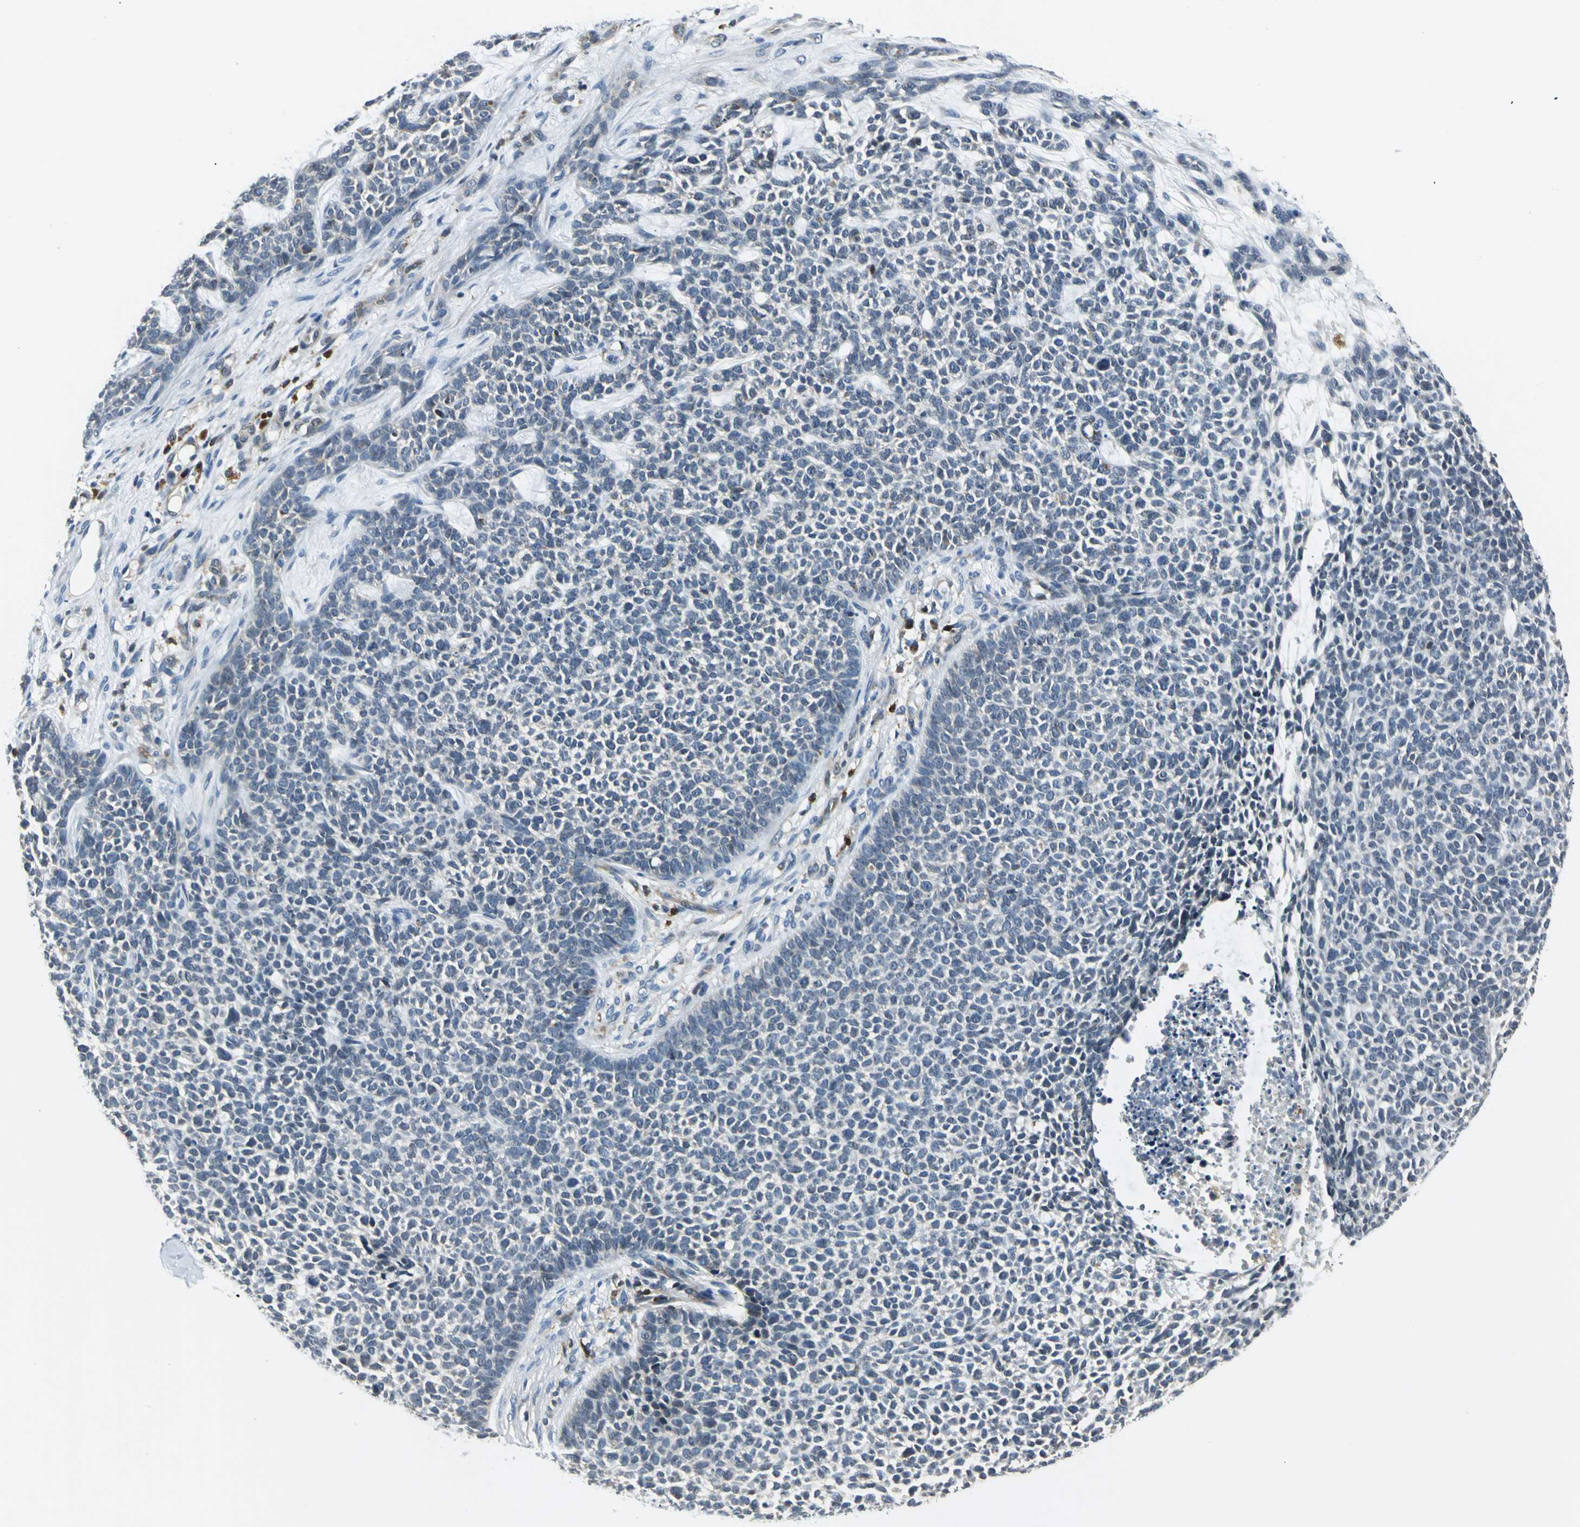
{"staining": {"intensity": "negative", "quantity": "none", "location": "none"}, "tissue": "skin cancer", "cell_type": "Tumor cells", "image_type": "cancer", "snomed": [{"axis": "morphology", "description": "Basal cell carcinoma"}, {"axis": "topography", "description": "Skin"}], "caption": "Tumor cells are negative for brown protein staining in skin cancer.", "gene": "USP40", "patient": {"sex": "female", "age": 84}}